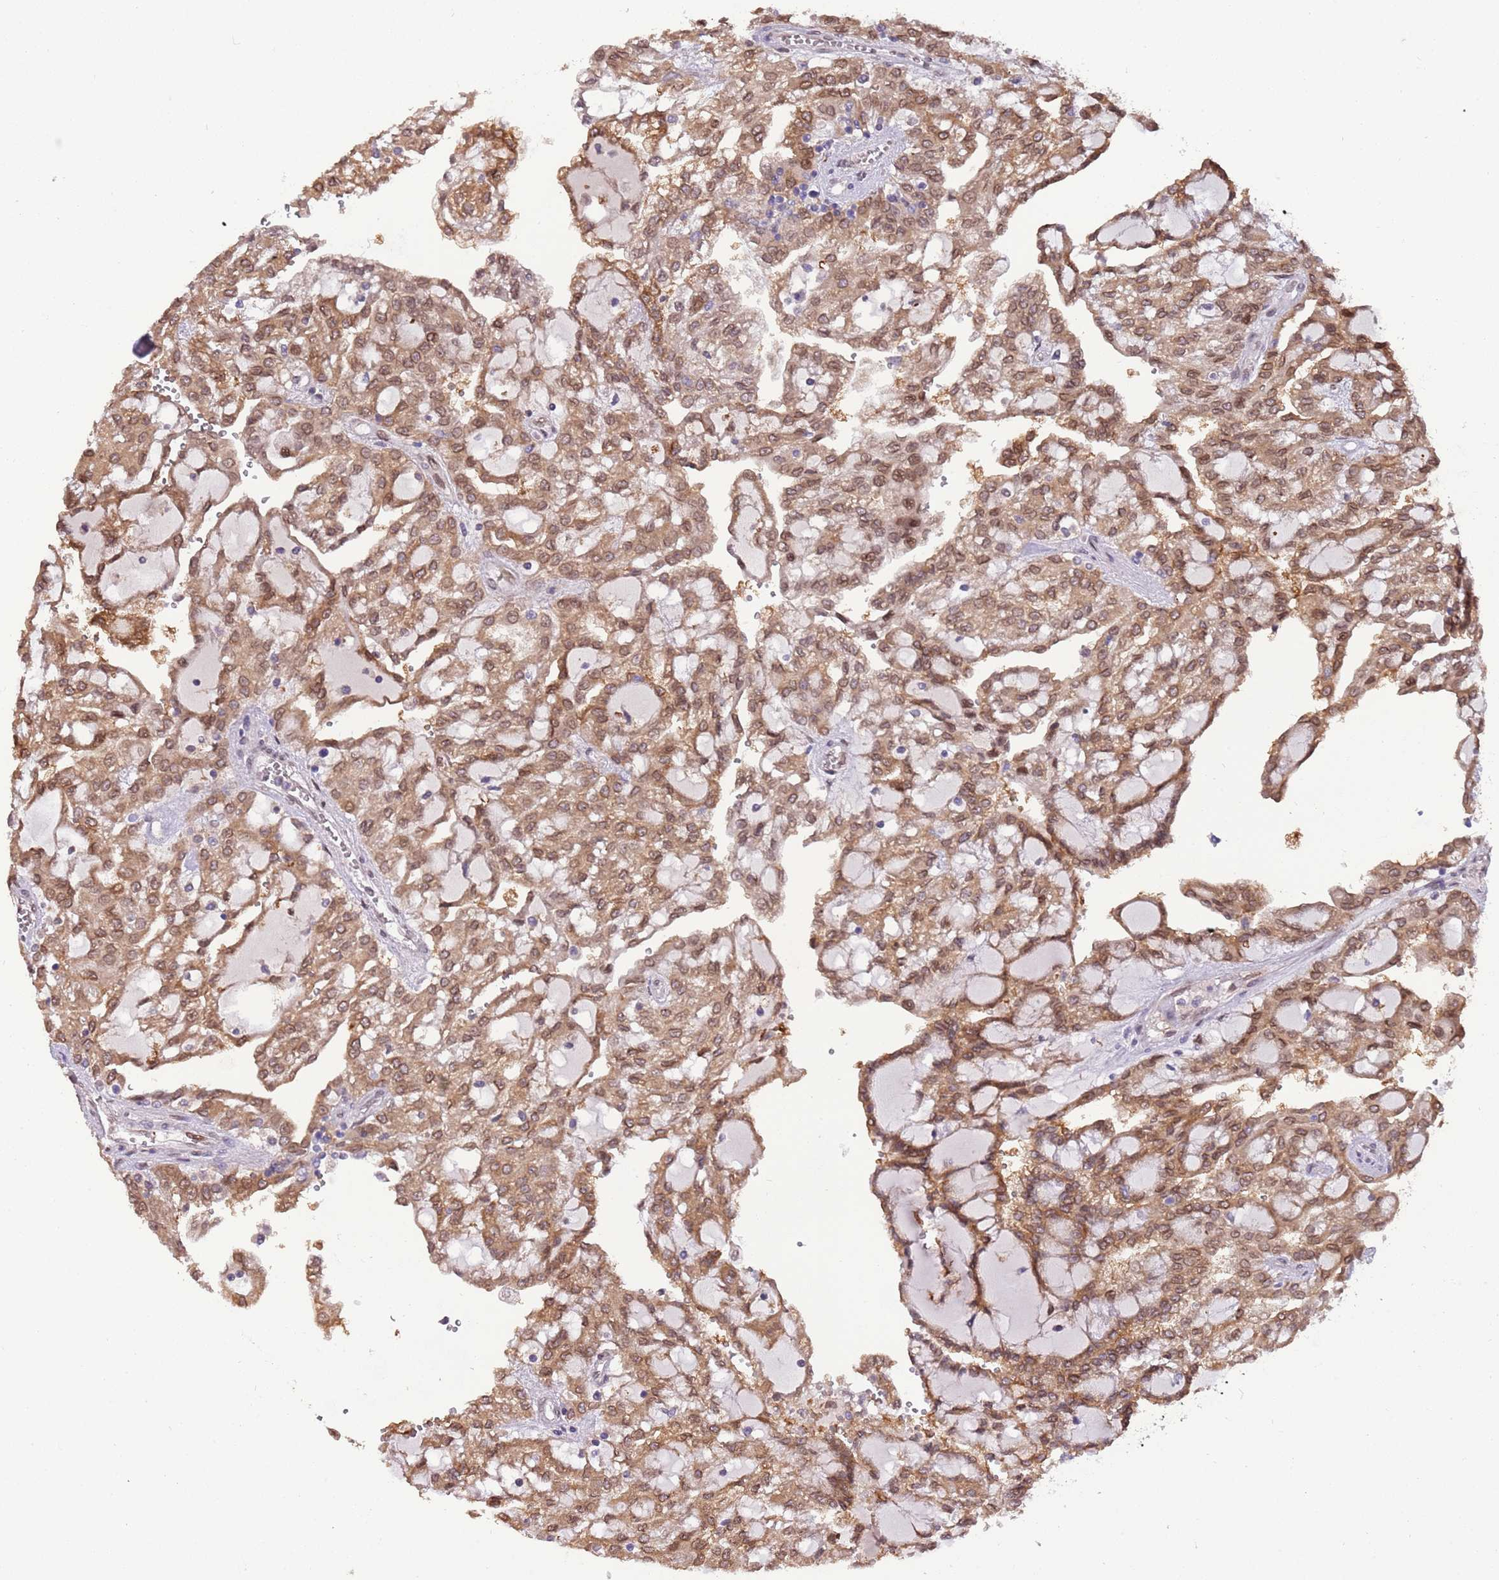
{"staining": {"intensity": "moderate", "quantity": ">75%", "location": "cytoplasmic/membranous,nuclear"}, "tissue": "renal cancer", "cell_type": "Tumor cells", "image_type": "cancer", "snomed": [{"axis": "morphology", "description": "Adenocarcinoma, NOS"}, {"axis": "topography", "description": "Kidney"}], "caption": "Immunohistochemistry (IHC) micrograph of neoplastic tissue: adenocarcinoma (renal) stained using immunohistochemistry shows medium levels of moderate protein expression localized specifically in the cytoplasmic/membranous and nuclear of tumor cells, appearing as a cytoplasmic/membranous and nuclear brown color.", "gene": "ZNF665", "patient": {"sex": "male", "age": 63}}